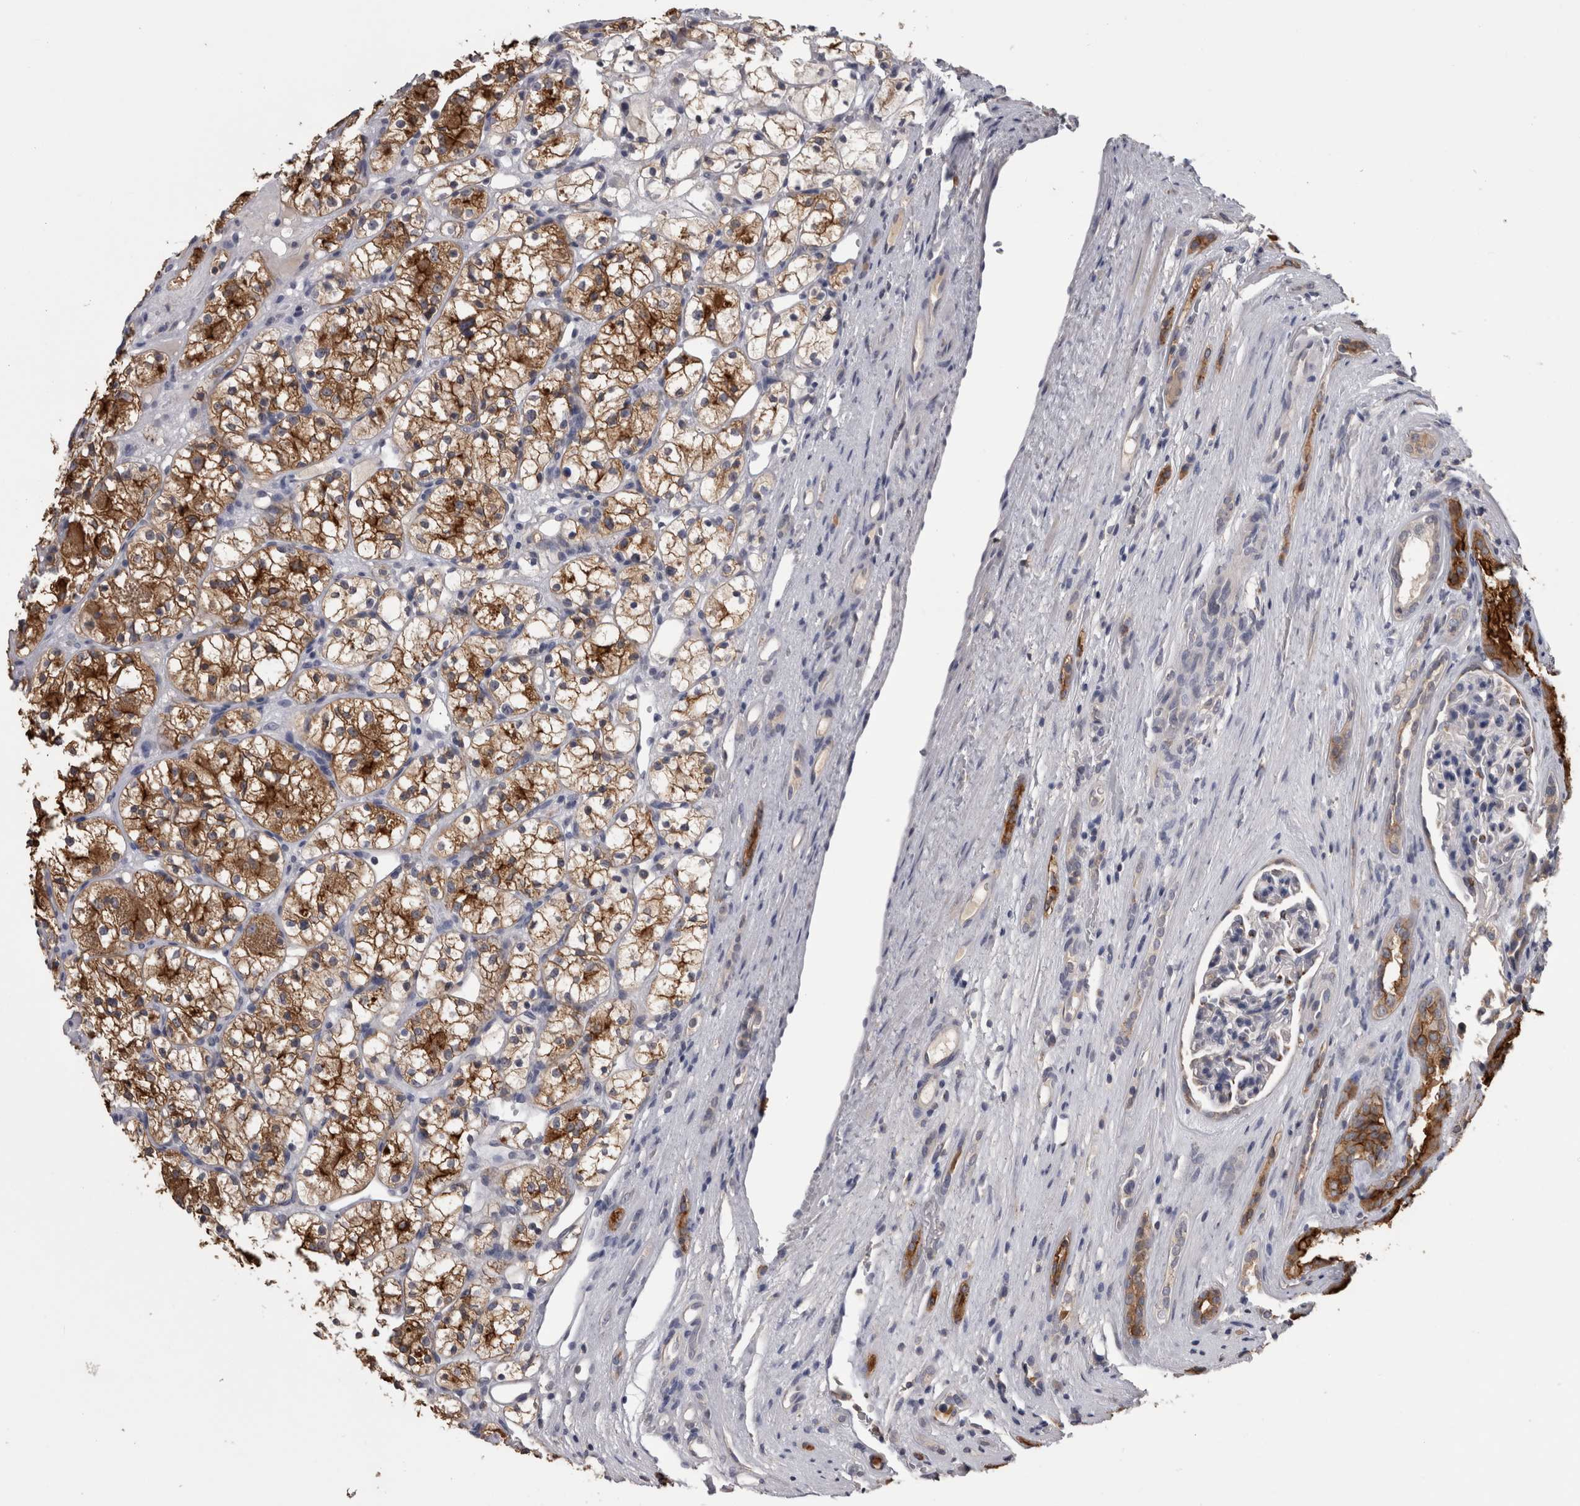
{"staining": {"intensity": "moderate", "quantity": ">75%", "location": "cytoplasmic/membranous"}, "tissue": "renal cancer", "cell_type": "Tumor cells", "image_type": "cancer", "snomed": [{"axis": "morphology", "description": "Adenocarcinoma, NOS"}, {"axis": "topography", "description": "Kidney"}], "caption": "Immunohistochemistry (IHC) image of neoplastic tissue: human renal cancer (adenocarcinoma) stained using immunohistochemistry (IHC) demonstrates medium levels of moderate protein expression localized specifically in the cytoplasmic/membranous of tumor cells, appearing as a cytoplasmic/membranous brown color.", "gene": "ANXA13", "patient": {"sex": "female", "age": 60}}